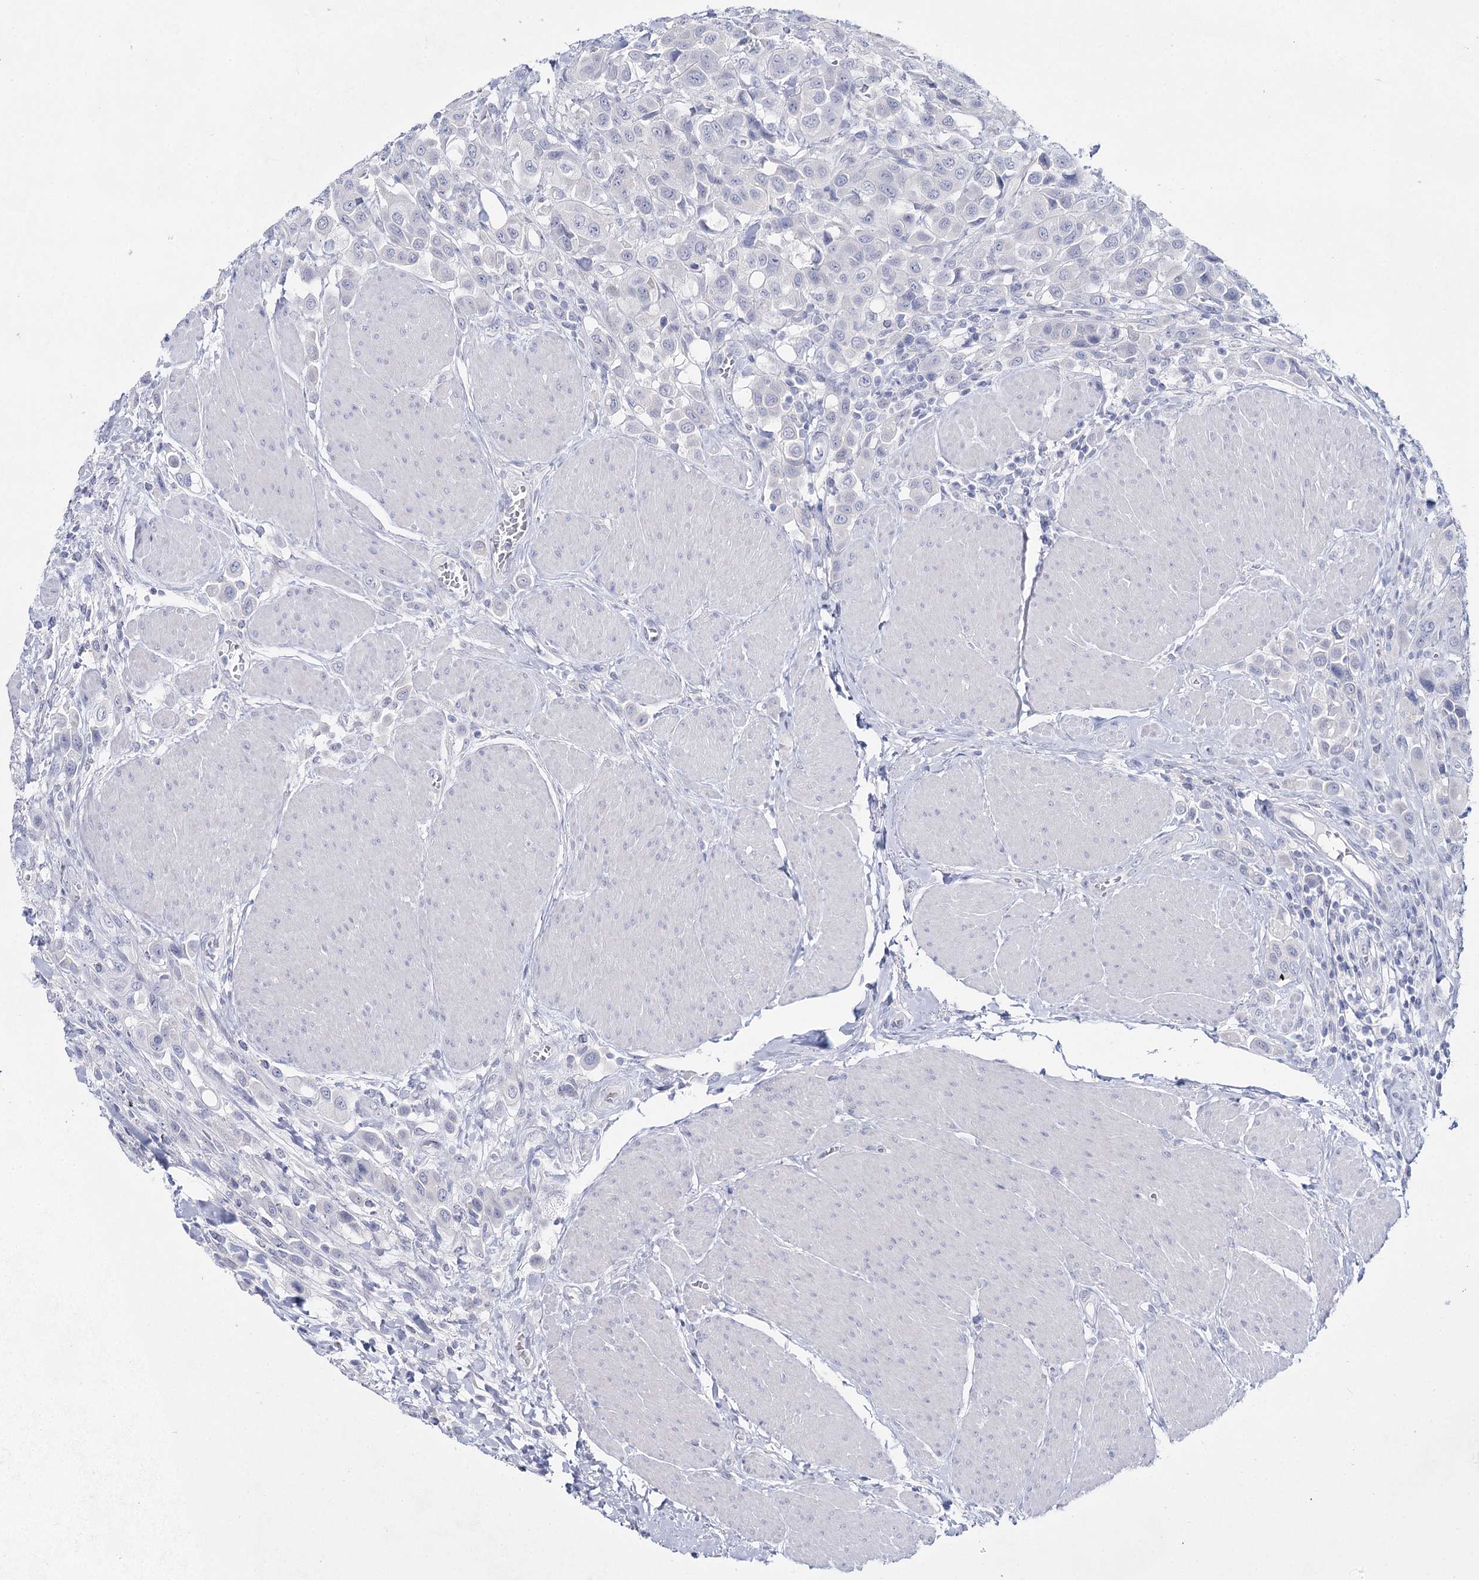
{"staining": {"intensity": "negative", "quantity": "none", "location": "none"}, "tissue": "urothelial cancer", "cell_type": "Tumor cells", "image_type": "cancer", "snomed": [{"axis": "morphology", "description": "Urothelial carcinoma, High grade"}, {"axis": "topography", "description": "Urinary bladder"}], "caption": "Urothelial cancer stained for a protein using IHC displays no staining tumor cells.", "gene": "SLC17A2", "patient": {"sex": "male", "age": 50}}